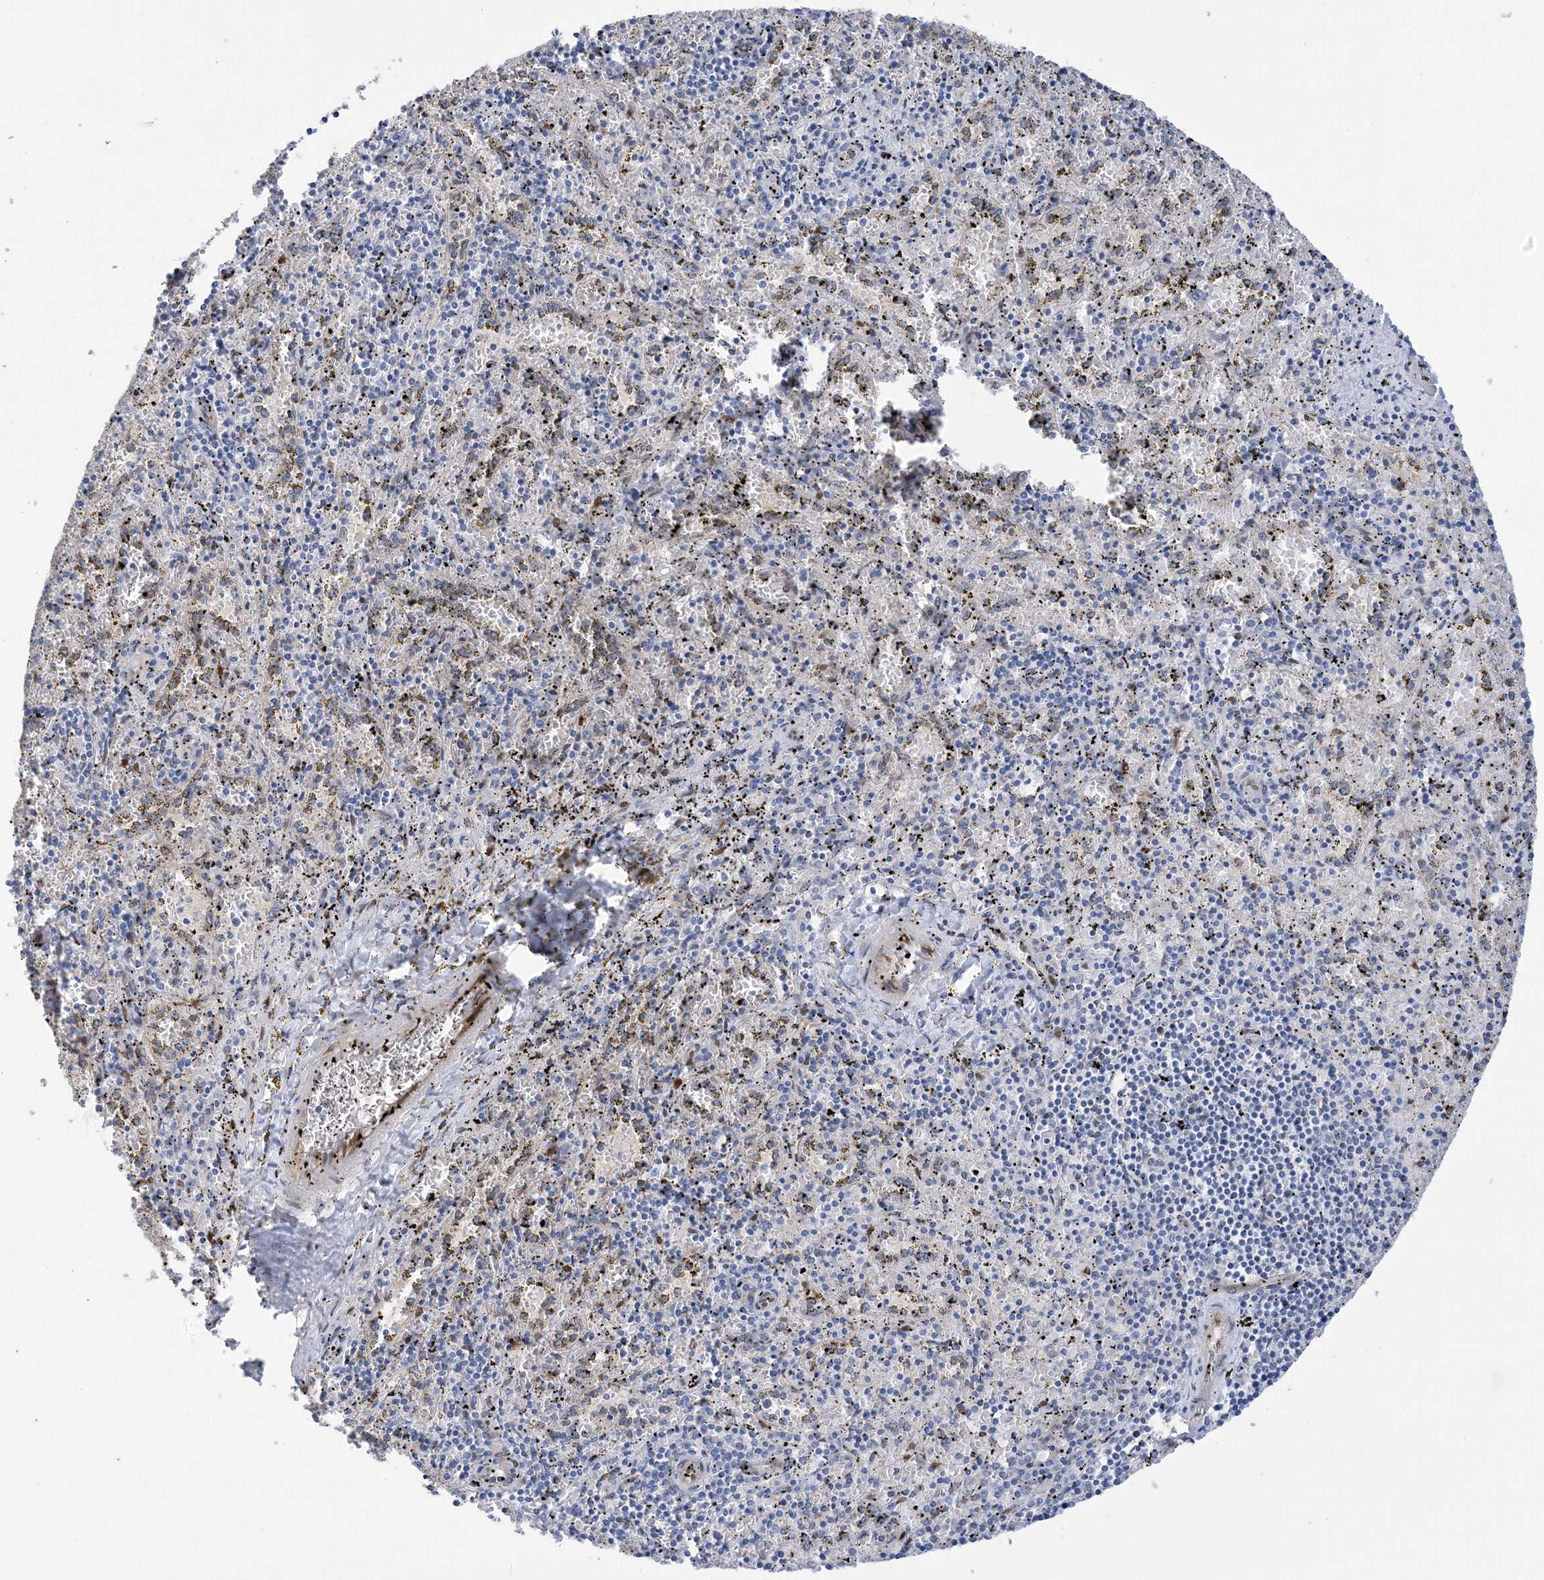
{"staining": {"intensity": "moderate", "quantity": "<25%", "location": "cytoplasmic/membranous"}, "tissue": "spleen", "cell_type": "Cells in red pulp", "image_type": "normal", "snomed": [{"axis": "morphology", "description": "Normal tissue, NOS"}, {"axis": "topography", "description": "Spleen"}], "caption": "A high-resolution photomicrograph shows immunohistochemistry (IHC) staining of unremarkable spleen, which exhibits moderate cytoplasmic/membranous expression in about <25% of cells in red pulp. Using DAB (3,3'-diaminobenzidine) (brown) and hematoxylin (blue) stains, captured at high magnification using brightfield microscopy.", "gene": "RBMS3", "patient": {"sex": "male", "age": 11}}